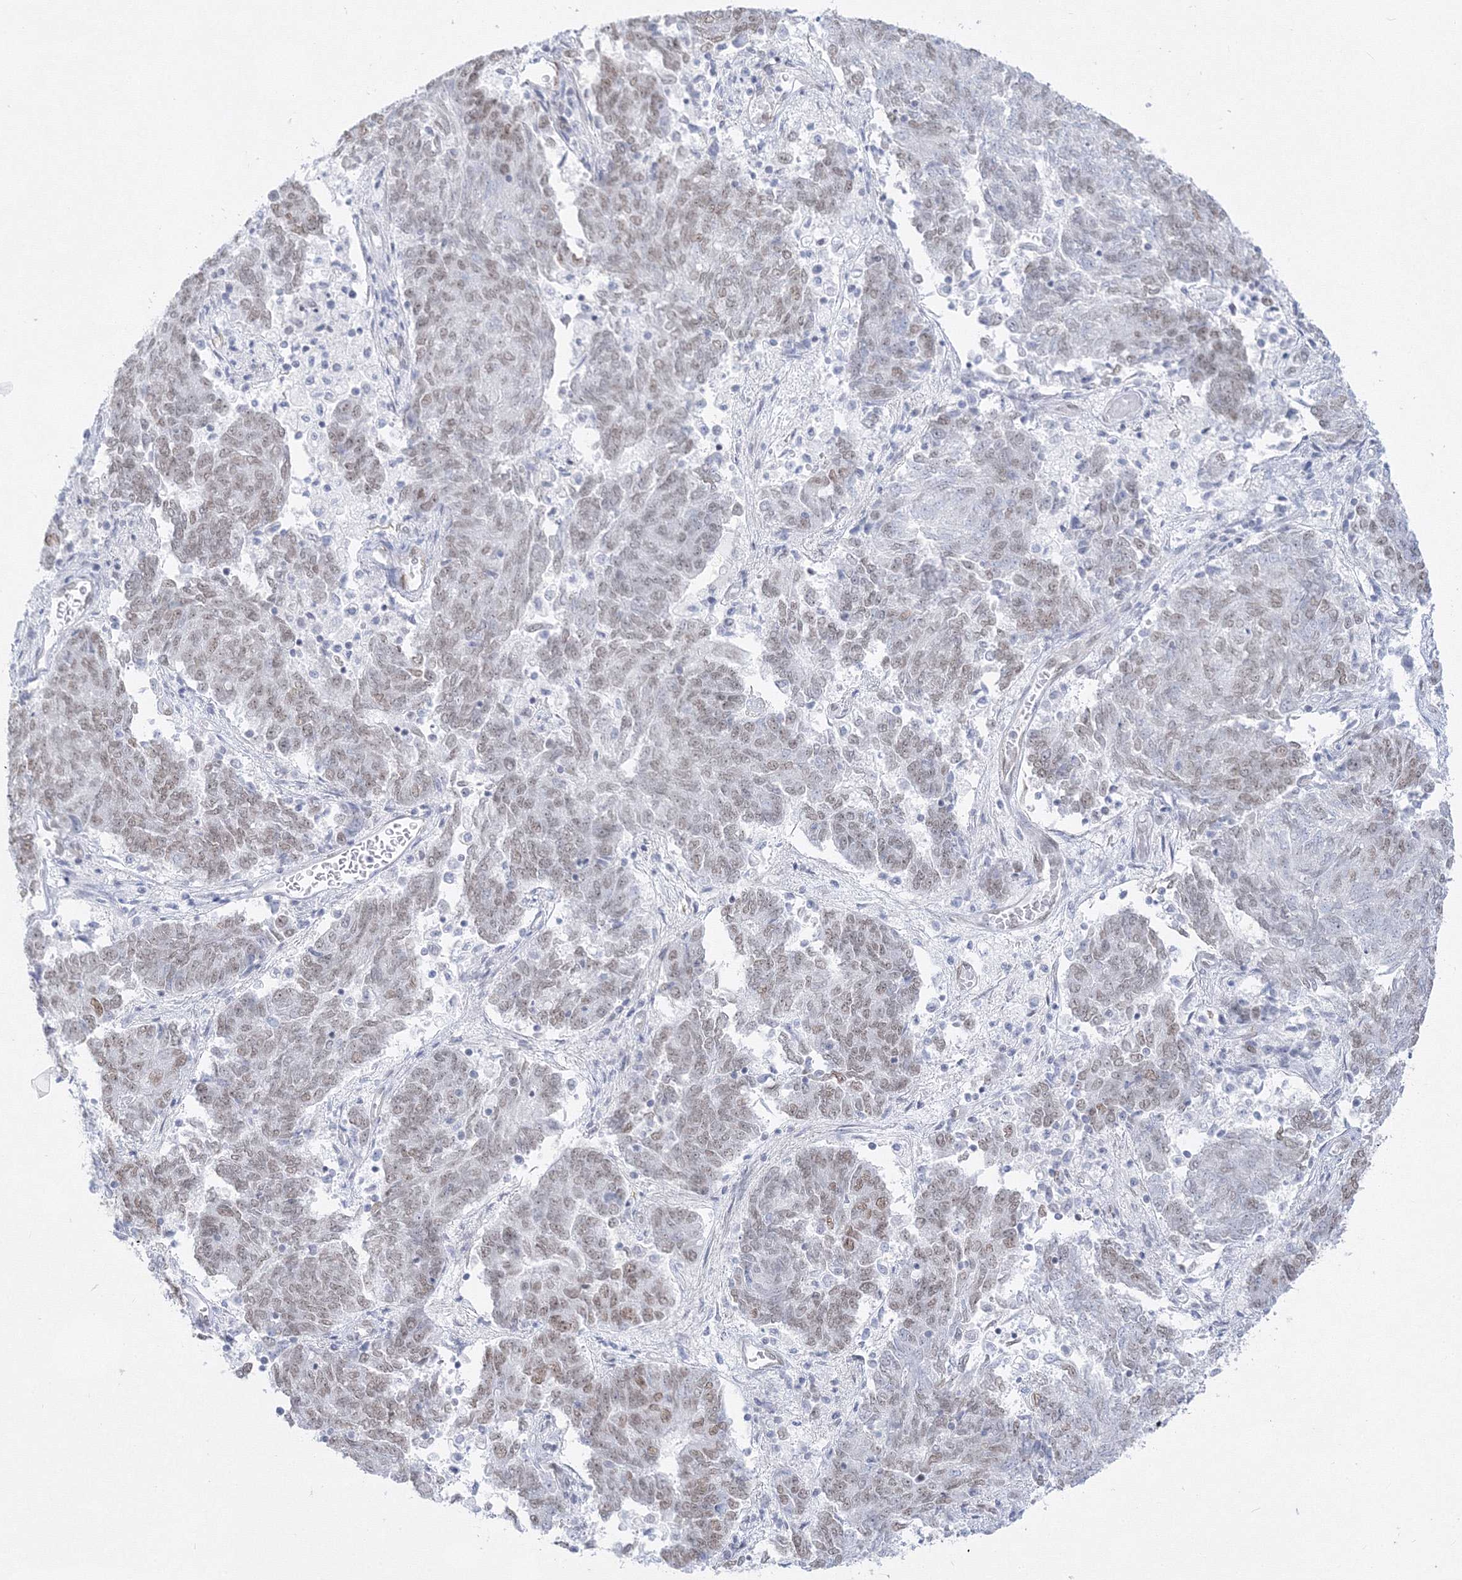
{"staining": {"intensity": "weak", "quantity": "25%-75%", "location": "nuclear"}, "tissue": "endometrial cancer", "cell_type": "Tumor cells", "image_type": "cancer", "snomed": [{"axis": "morphology", "description": "Adenocarcinoma, NOS"}, {"axis": "topography", "description": "Endometrium"}], "caption": "Brown immunohistochemical staining in endometrial adenocarcinoma reveals weak nuclear staining in about 25%-75% of tumor cells.", "gene": "ZNF638", "patient": {"sex": "female", "age": 80}}